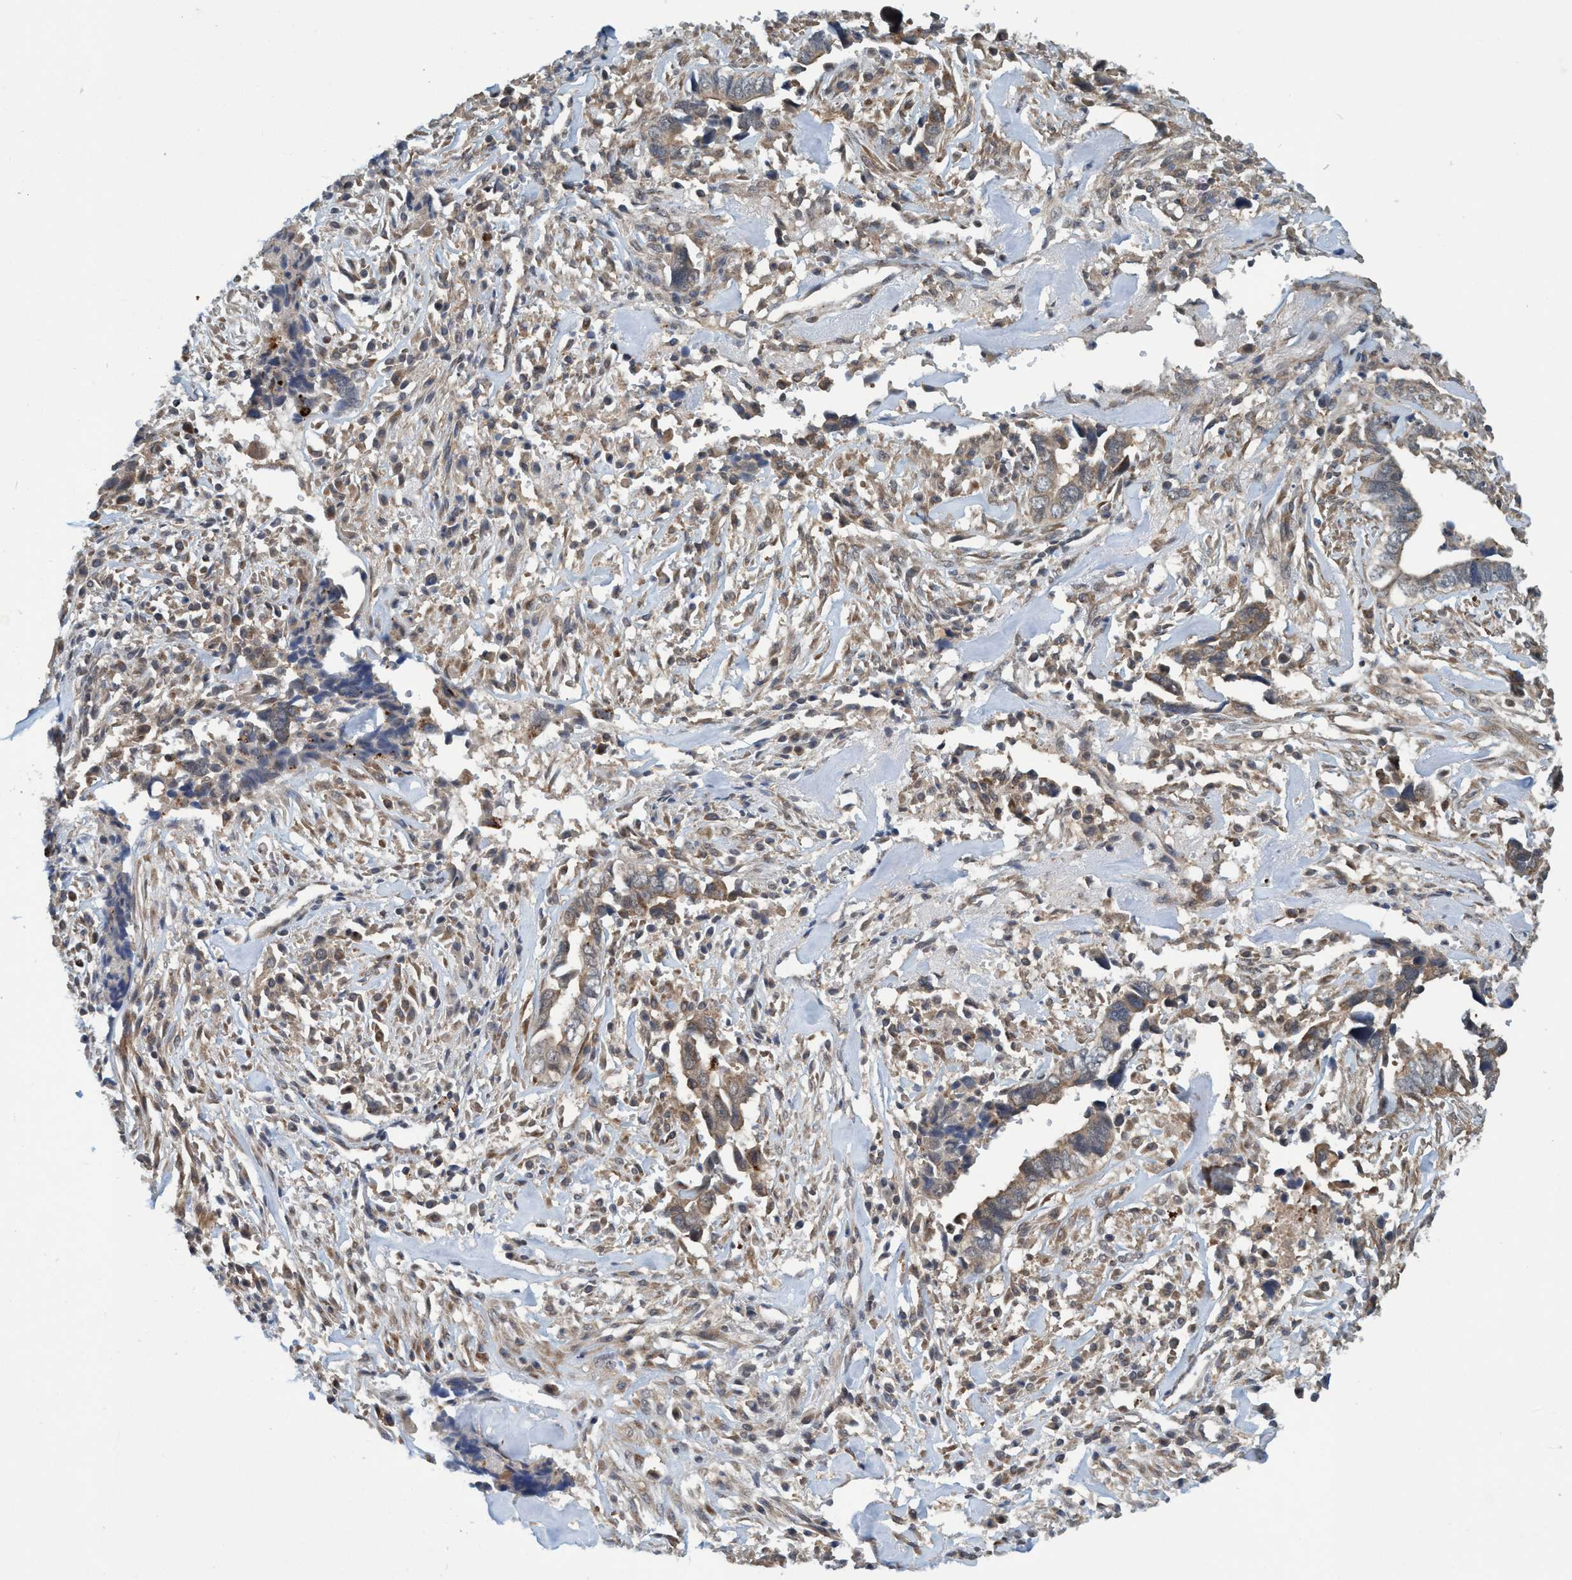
{"staining": {"intensity": "weak", "quantity": ">75%", "location": "cytoplasmic/membranous"}, "tissue": "liver cancer", "cell_type": "Tumor cells", "image_type": "cancer", "snomed": [{"axis": "morphology", "description": "Cholangiocarcinoma"}, {"axis": "topography", "description": "Liver"}], "caption": "Immunohistochemistry (IHC) photomicrograph of human liver cancer (cholangiocarcinoma) stained for a protein (brown), which shows low levels of weak cytoplasmic/membranous staining in about >75% of tumor cells.", "gene": "TRIM65", "patient": {"sex": "female", "age": 79}}